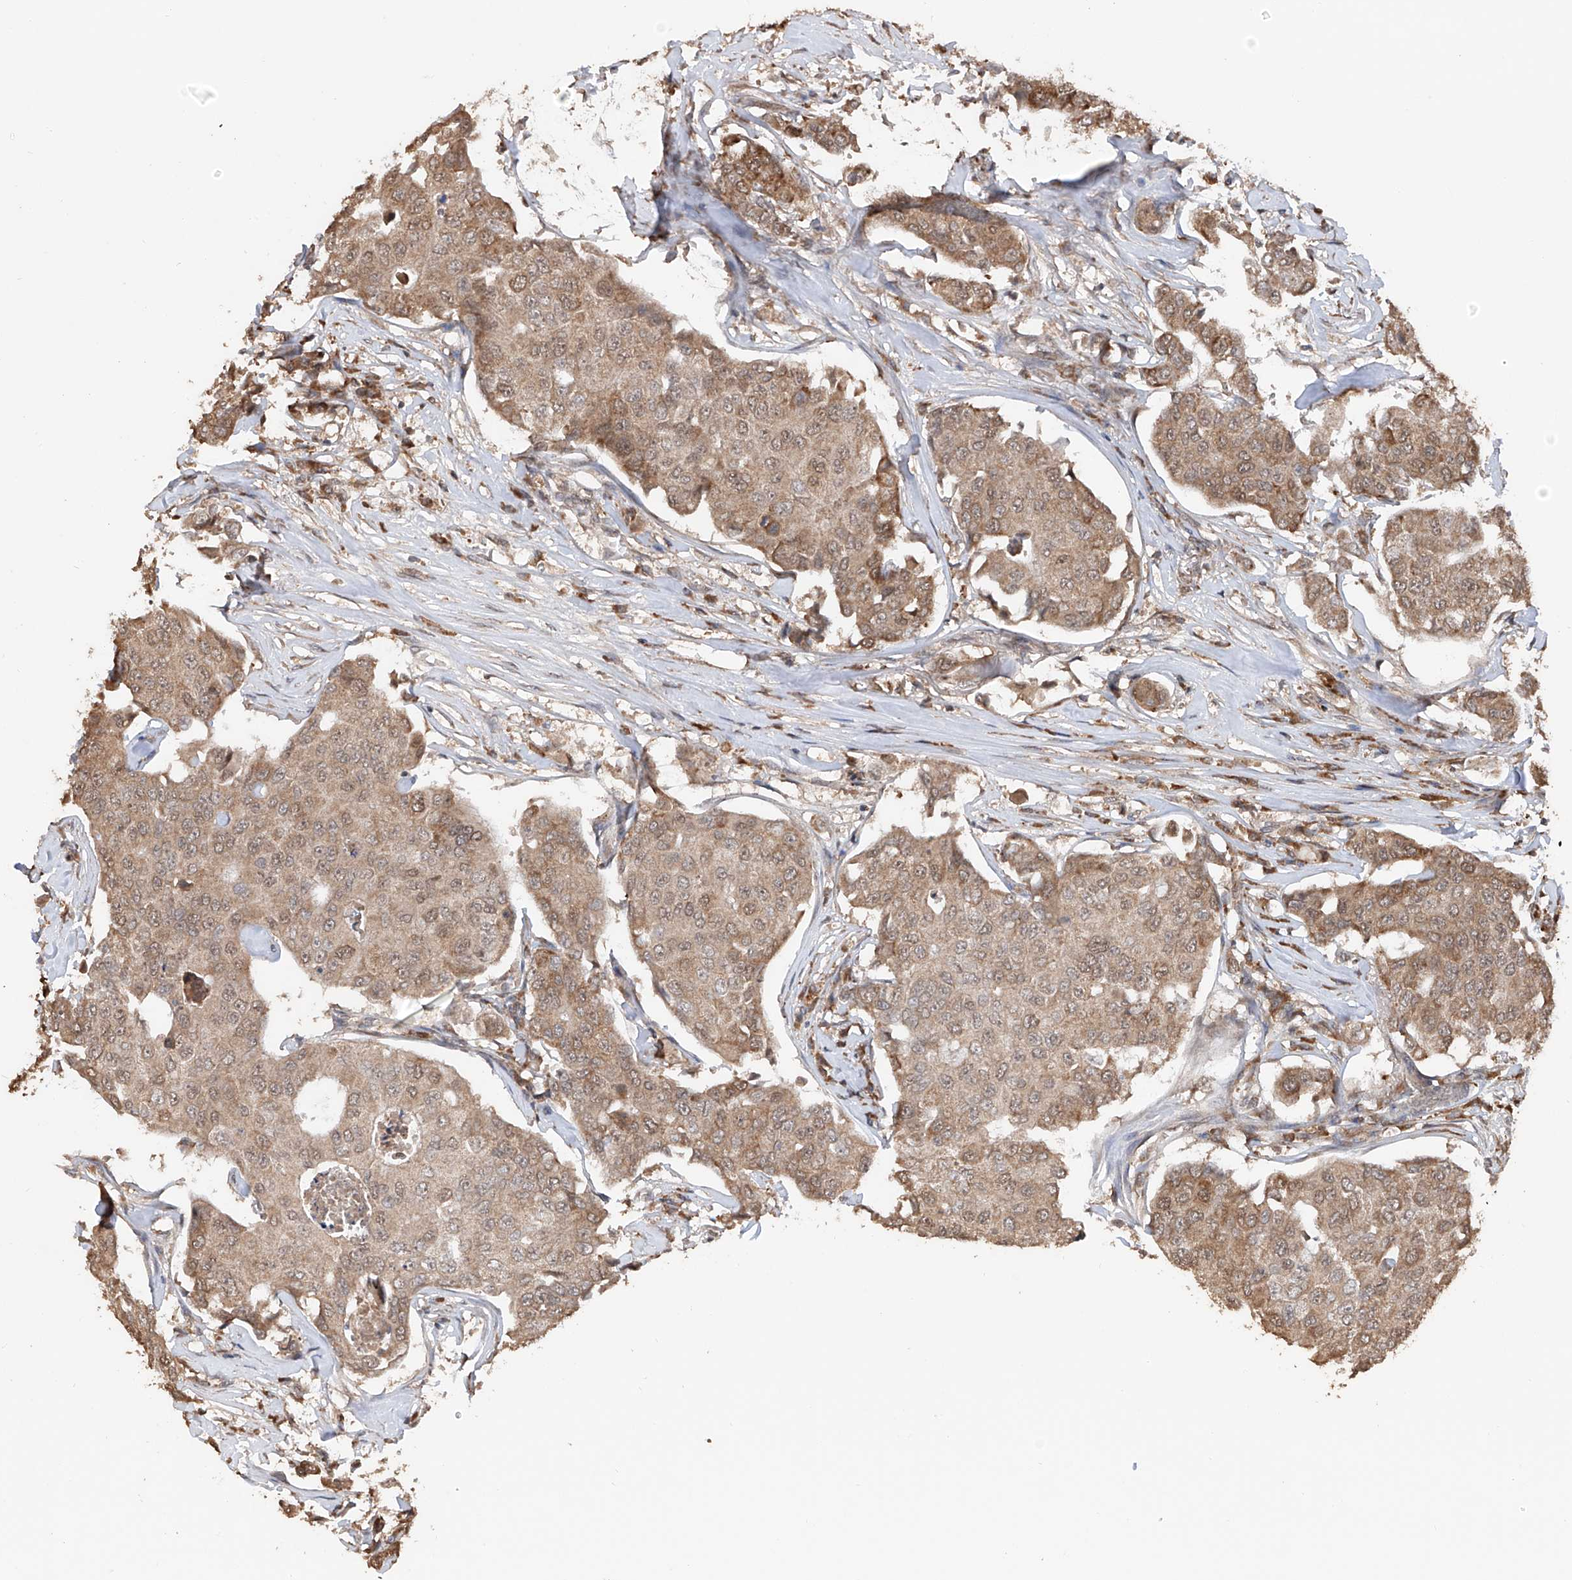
{"staining": {"intensity": "moderate", "quantity": ">75%", "location": "cytoplasmic/membranous,nuclear"}, "tissue": "breast cancer", "cell_type": "Tumor cells", "image_type": "cancer", "snomed": [{"axis": "morphology", "description": "Duct carcinoma"}, {"axis": "topography", "description": "Breast"}], "caption": "This micrograph shows breast invasive ductal carcinoma stained with immunohistochemistry (IHC) to label a protein in brown. The cytoplasmic/membranous and nuclear of tumor cells show moderate positivity for the protein. Nuclei are counter-stained blue.", "gene": "FAM135A", "patient": {"sex": "female", "age": 80}}